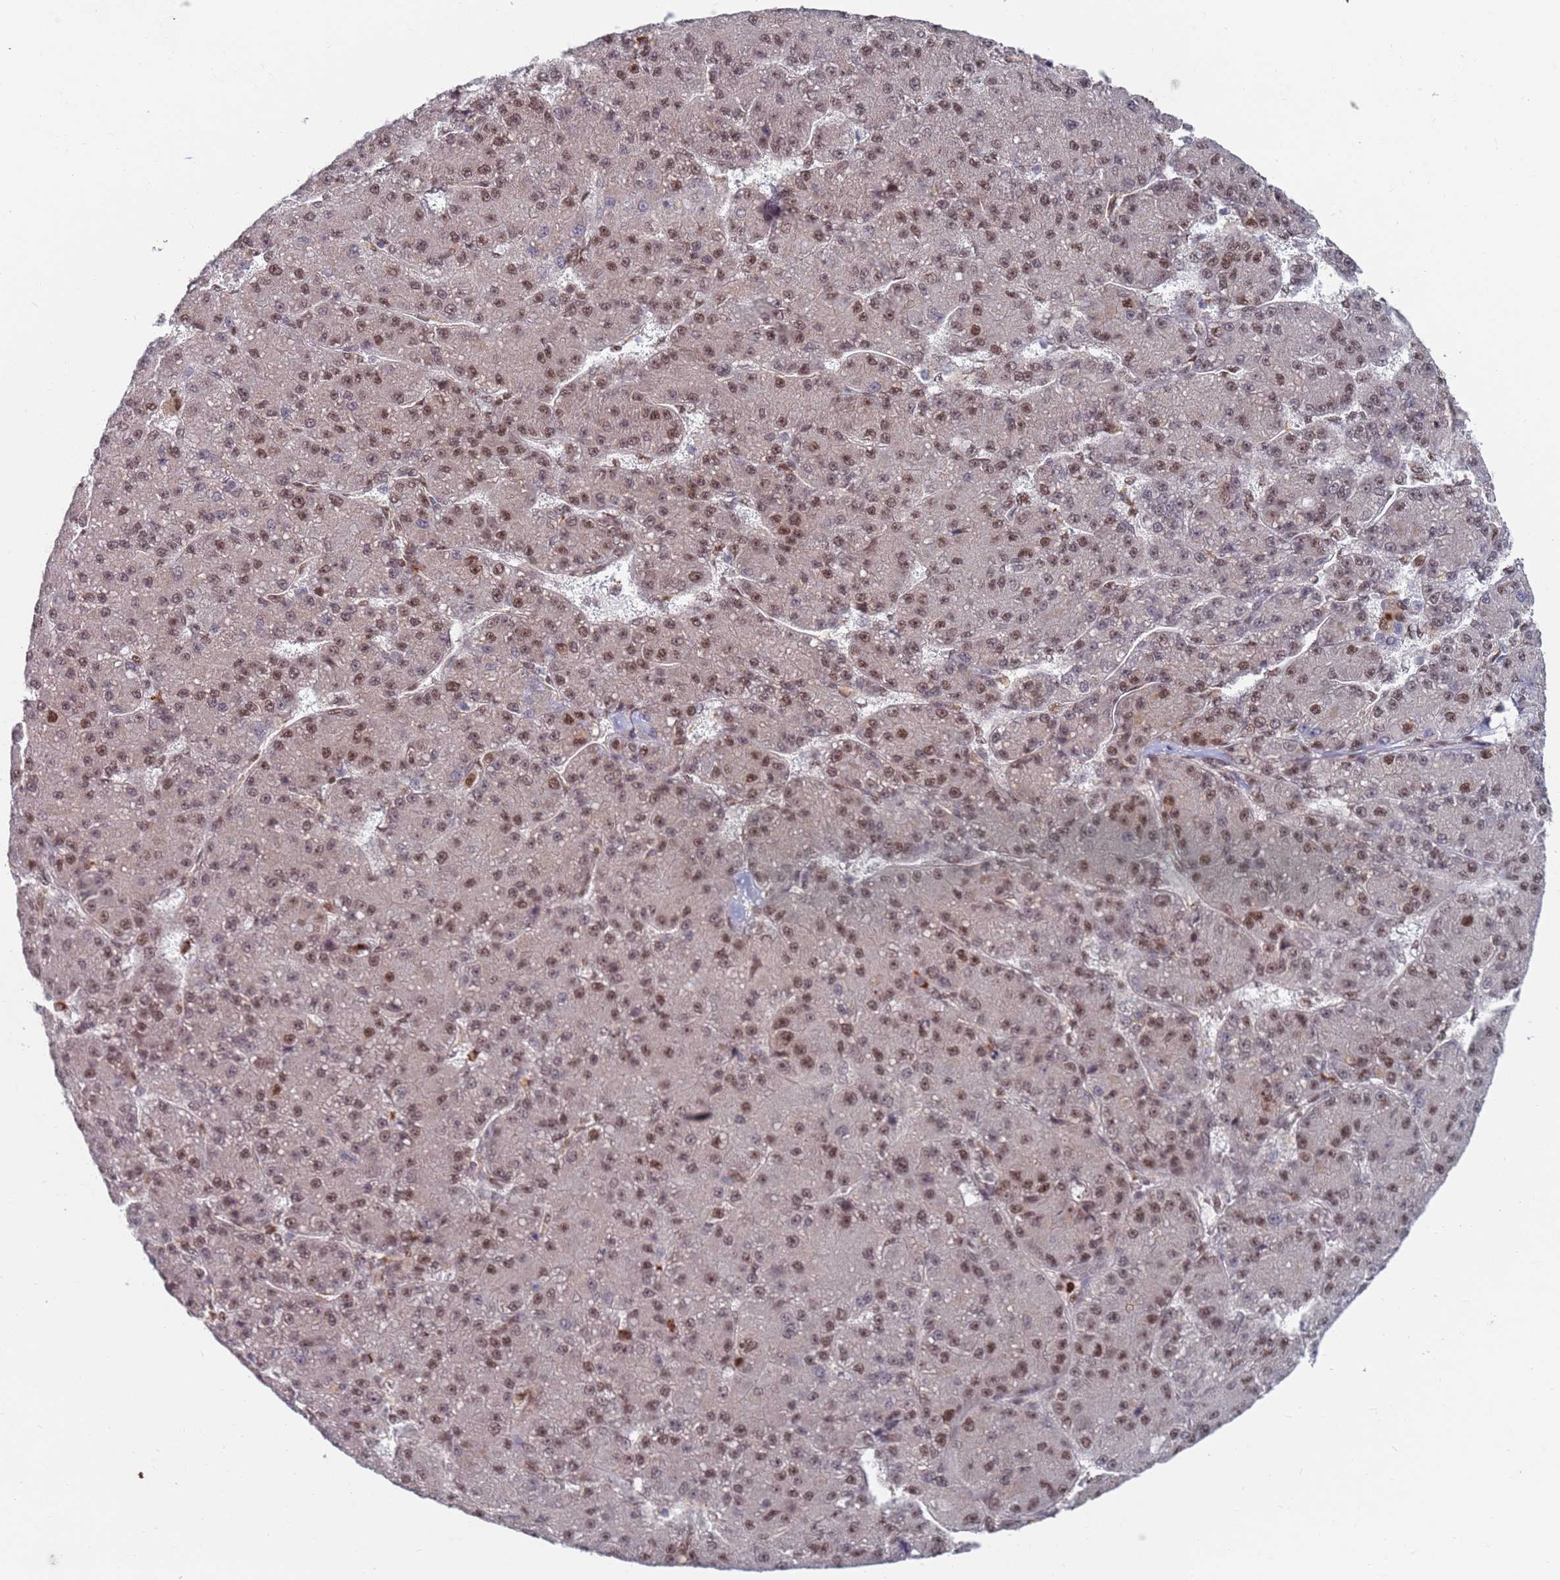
{"staining": {"intensity": "moderate", "quantity": ">75%", "location": "nuclear"}, "tissue": "liver cancer", "cell_type": "Tumor cells", "image_type": "cancer", "snomed": [{"axis": "morphology", "description": "Carcinoma, Hepatocellular, NOS"}, {"axis": "topography", "description": "Liver"}], "caption": "Liver hepatocellular carcinoma was stained to show a protein in brown. There is medium levels of moderate nuclear positivity in approximately >75% of tumor cells. (IHC, brightfield microscopy, high magnification).", "gene": "RPP25", "patient": {"sex": "male", "age": 67}}